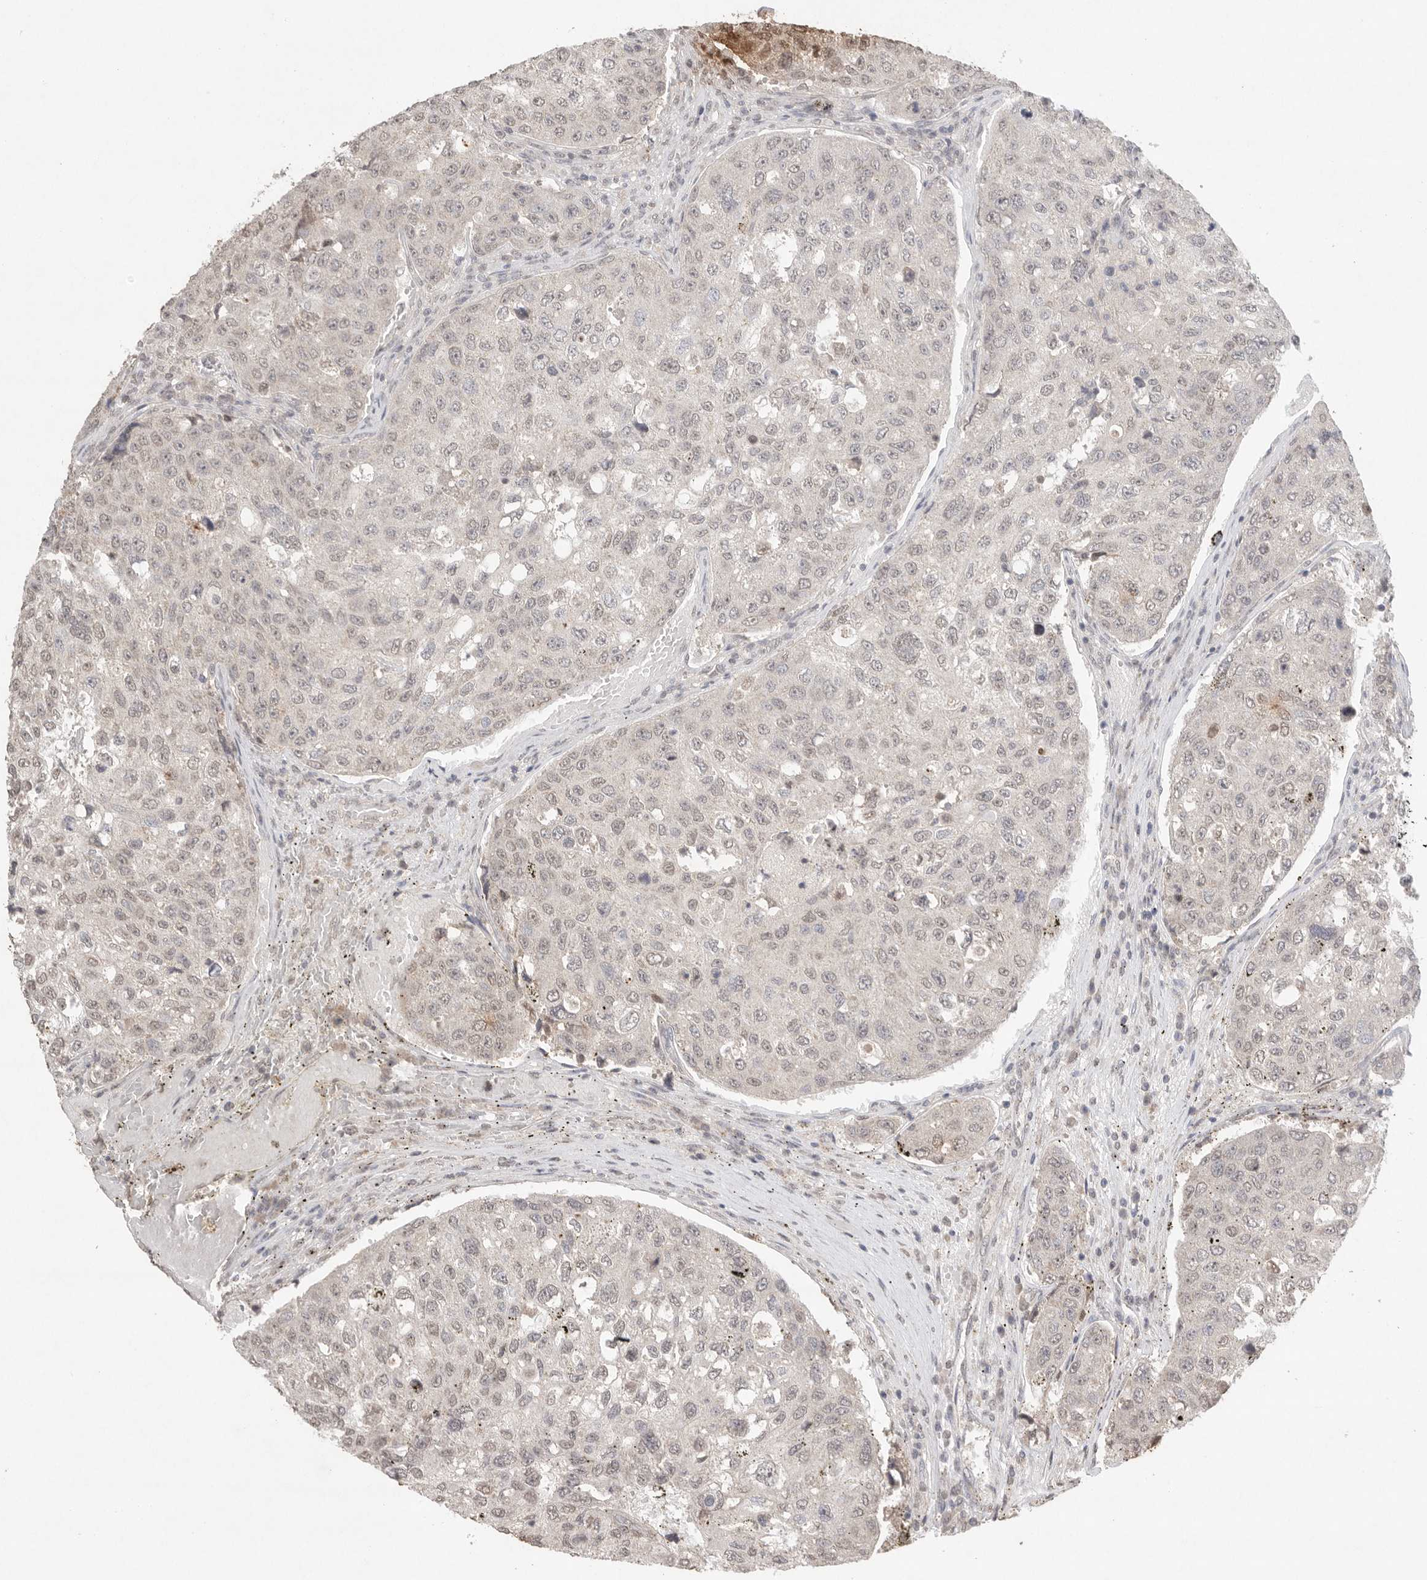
{"staining": {"intensity": "weak", "quantity": ">75%", "location": "nuclear"}, "tissue": "urothelial cancer", "cell_type": "Tumor cells", "image_type": "cancer", "snomed": [{"axis": "morphology", "description": "Urothelial carcinoma, High grade"}, {"axis": "topography", "description": "Lymph node"}, {"axis": "topography", "description": "Urinary bladder"}], "caption": "There is low levels of weak nuclear expression in tumor cells of urothelial carcinoma (high-grade), as demonstrated by immunohistochemical staining (brown color).", "gene": "KLK5", "patient": {"sex": "male", "age": 51}}